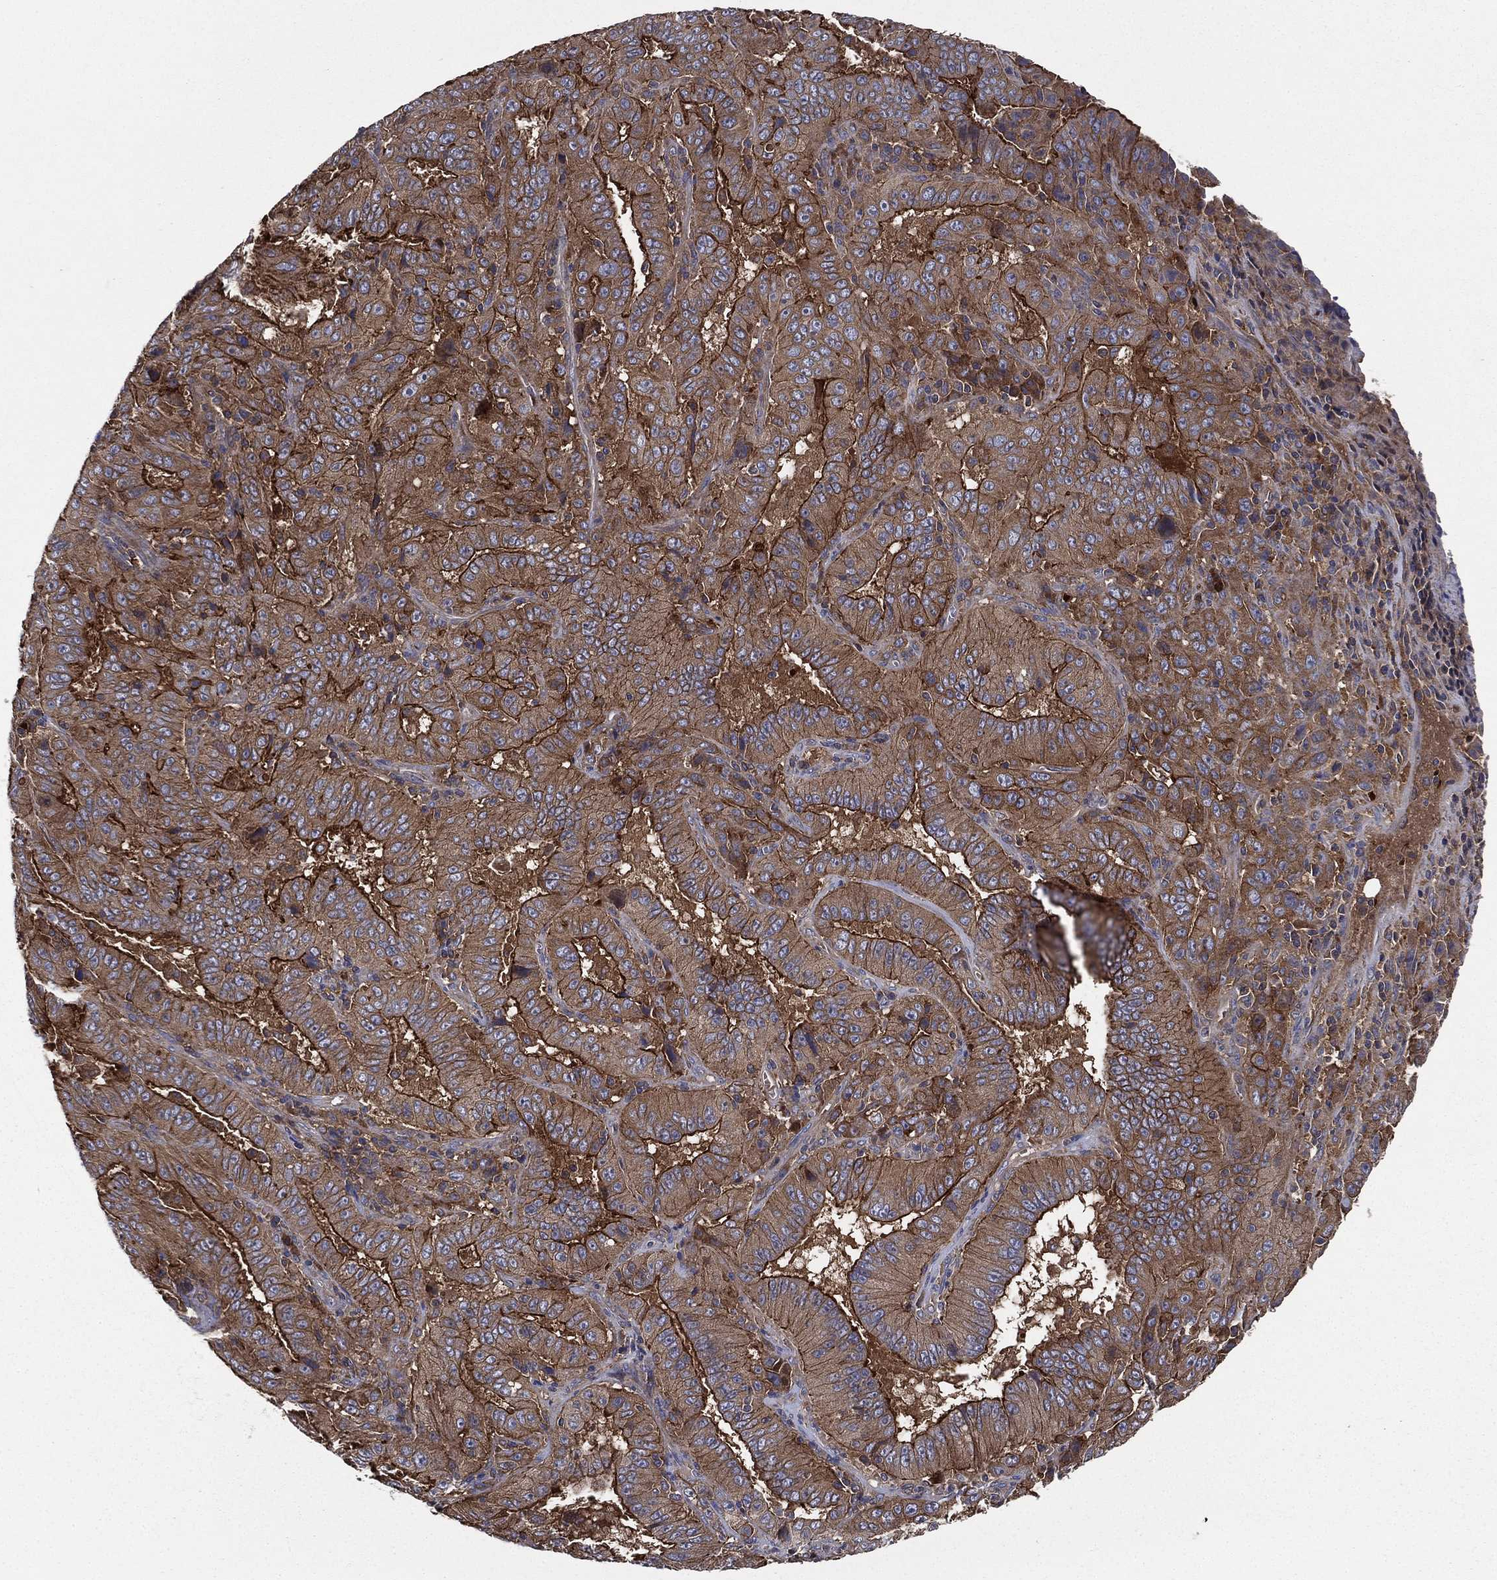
{"staining": {"intensity": "strong", "quantity": ">75%", "location": "cytoplasmic/membranous"}, "tissue": "pancreatic cancer", "cell_type": "Tumor cells", "image_type": "cancer", "snomed": [{"axis": "morphology", "description": "Adenocarcinoma, NOS"}, {"axis": "topography", "description": "Pancreas"}], "caption": "Protein expression analysis of human pancreatic cancer reveals strong cytoplasmic/membranous staining in approximately >75% of tumor cells.", "gene": "SMPD3", "patient": {"sex": "male", "age": 63}}